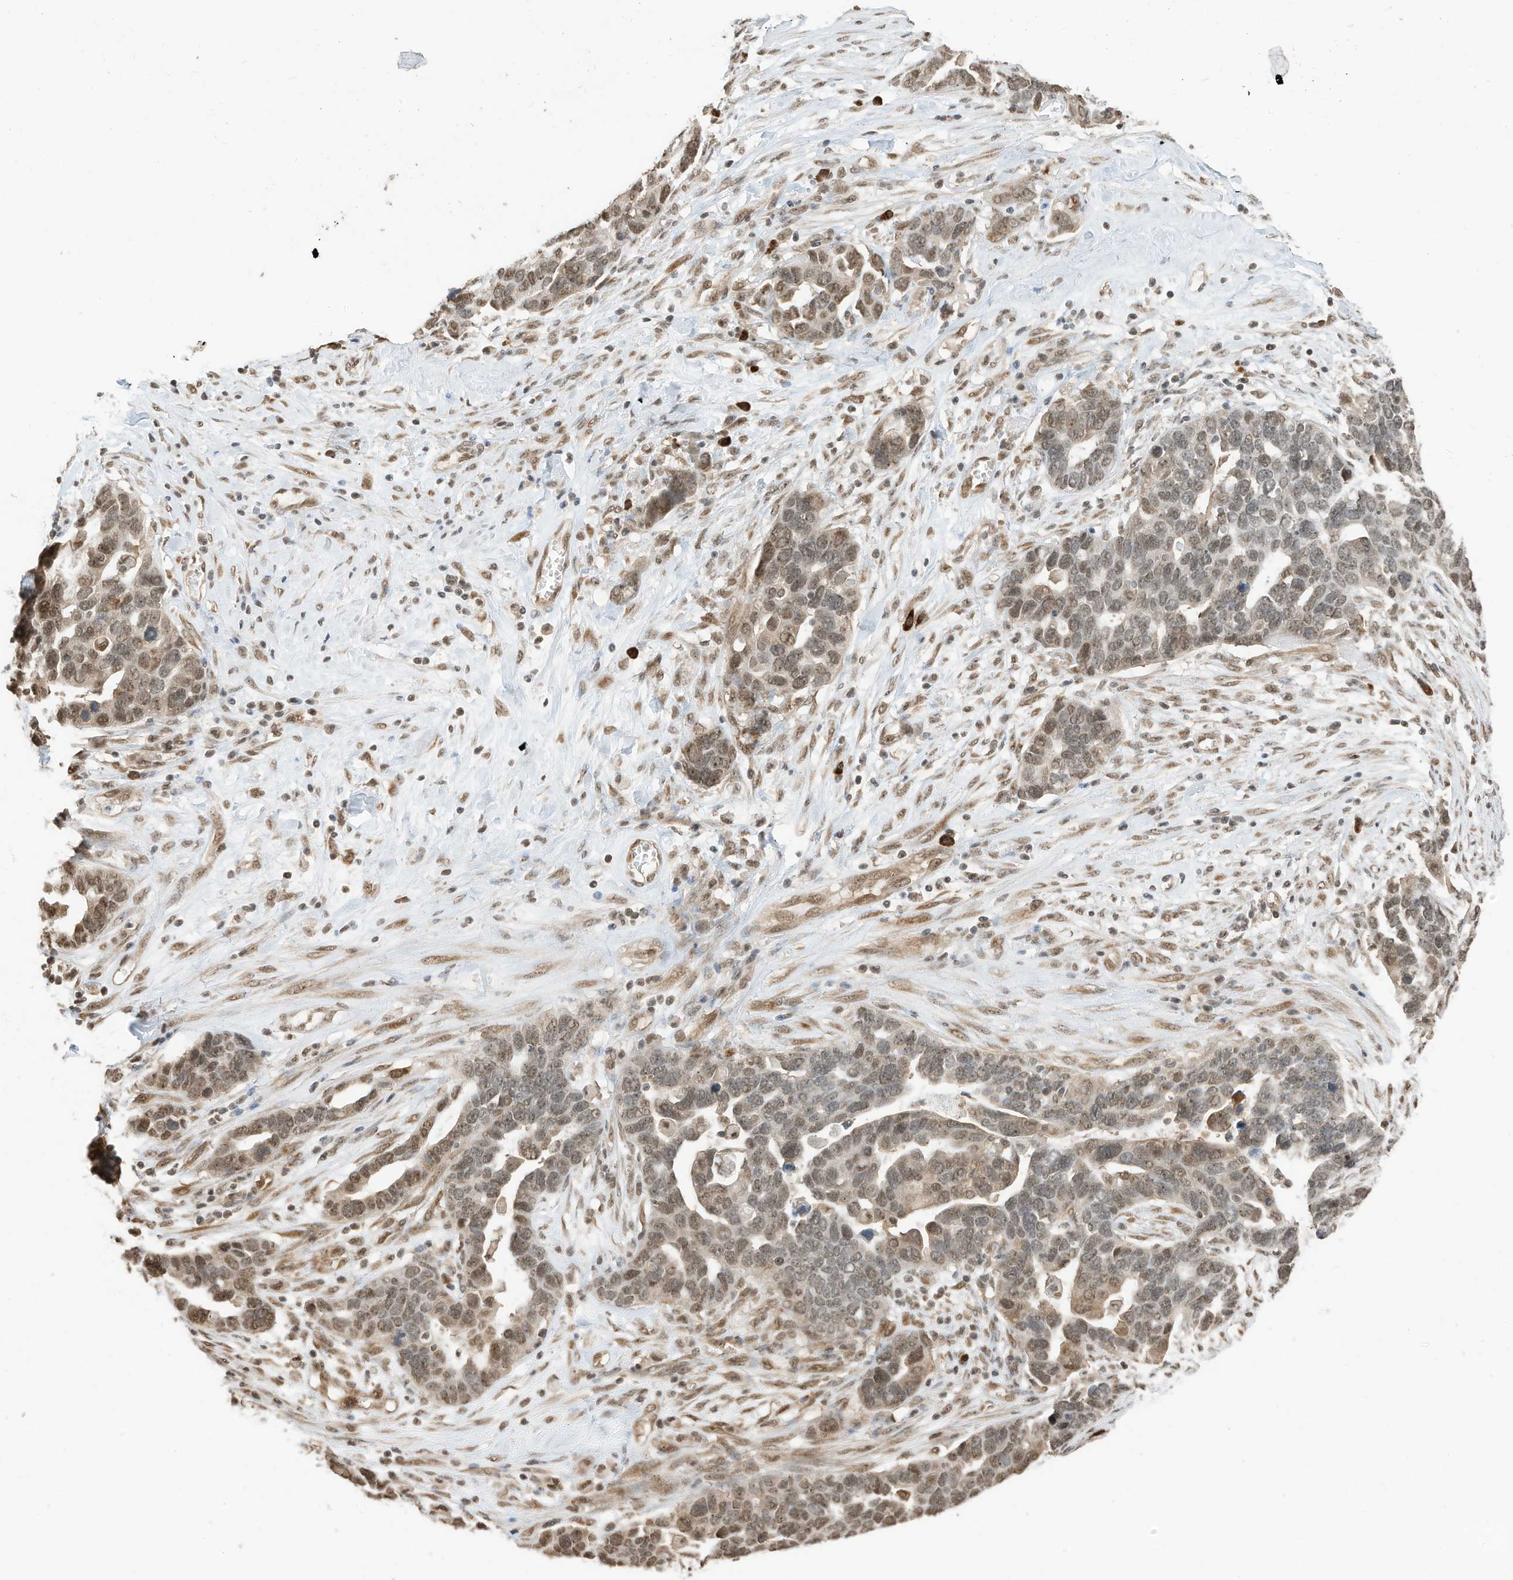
{"staining": {"intensity": "weak", "quantity": ">75%", "location": "nuclear"}, "tissue": "ovarian cancer", "cell_type": "Tumor cells", "image_type": "cancer", "snomed": [{"axis": "morphology", "description": "Cystadenocarcinoma, serous, NOS"}, {"axis": "topography", "description": "Ovary"}], "caption": "Weak nuclear positivity for a protein is identified in about >75% of tumor cells of ovarian serous cystadenocarcinoma using IHC.", "gene": "ZNF195", "patient": {"sex": "female", "age": 54}}